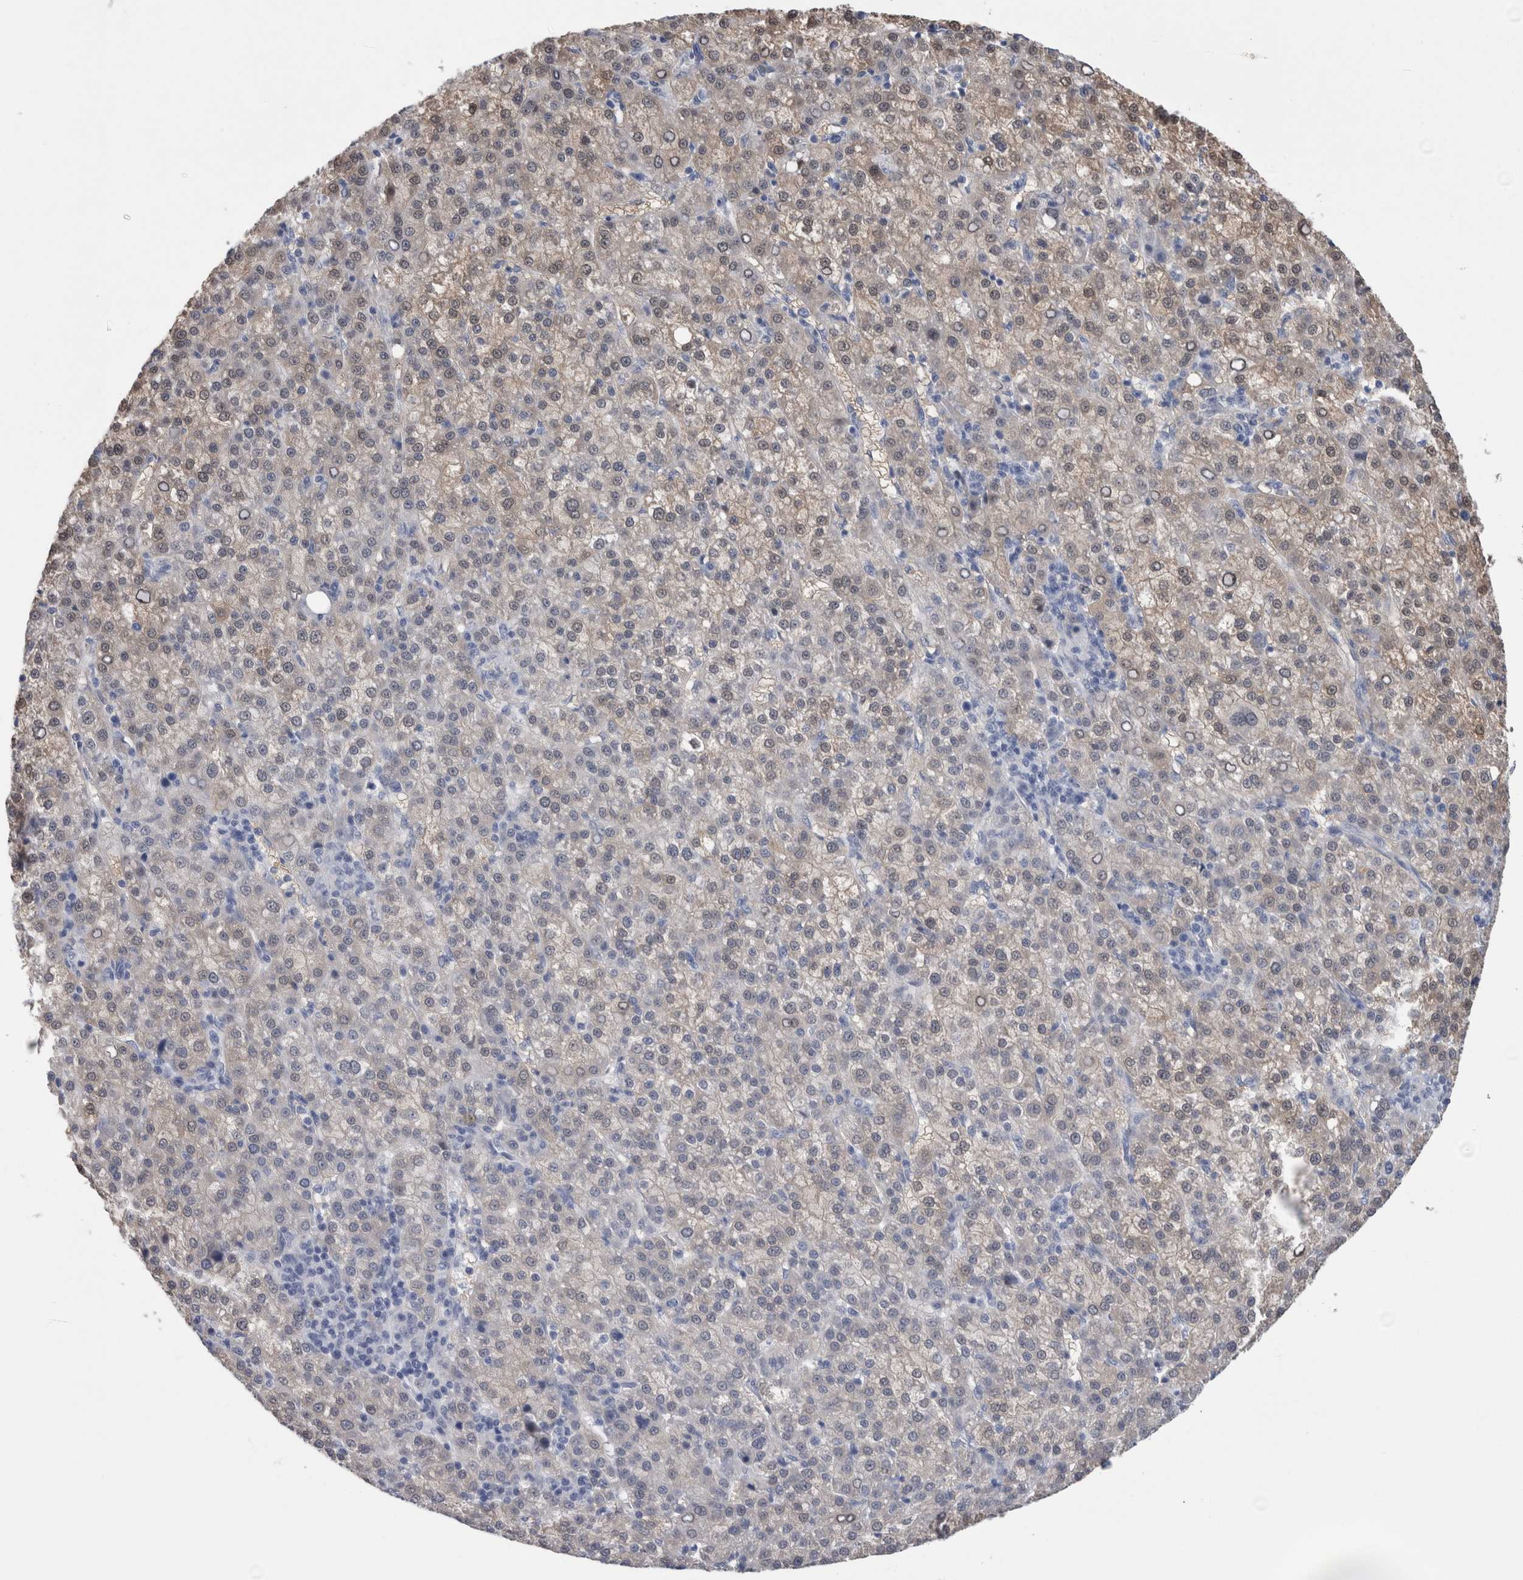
{"staining": {"intensity": "weak", "quantity": "<25%", "location": "nuclear"}, "tissue": "liver cancer", "cell_type": "Tumor cells", "image_type": "cancer", "snomed": [{"axis": "morphology", "description": "Carcinoma, Hepatocellular, NOS"}, {"axis": "topography", "description": "Liver"}], "caption": "An immunohistochemistry (IHC) image of liver cancer (hepatocellular carcinoma) is shown. There is no staining in tumor cells of liver cancer (hepatocellular carcinoma).", "gene": "CA8", "patient": {"sex": "female", "age": 58}}